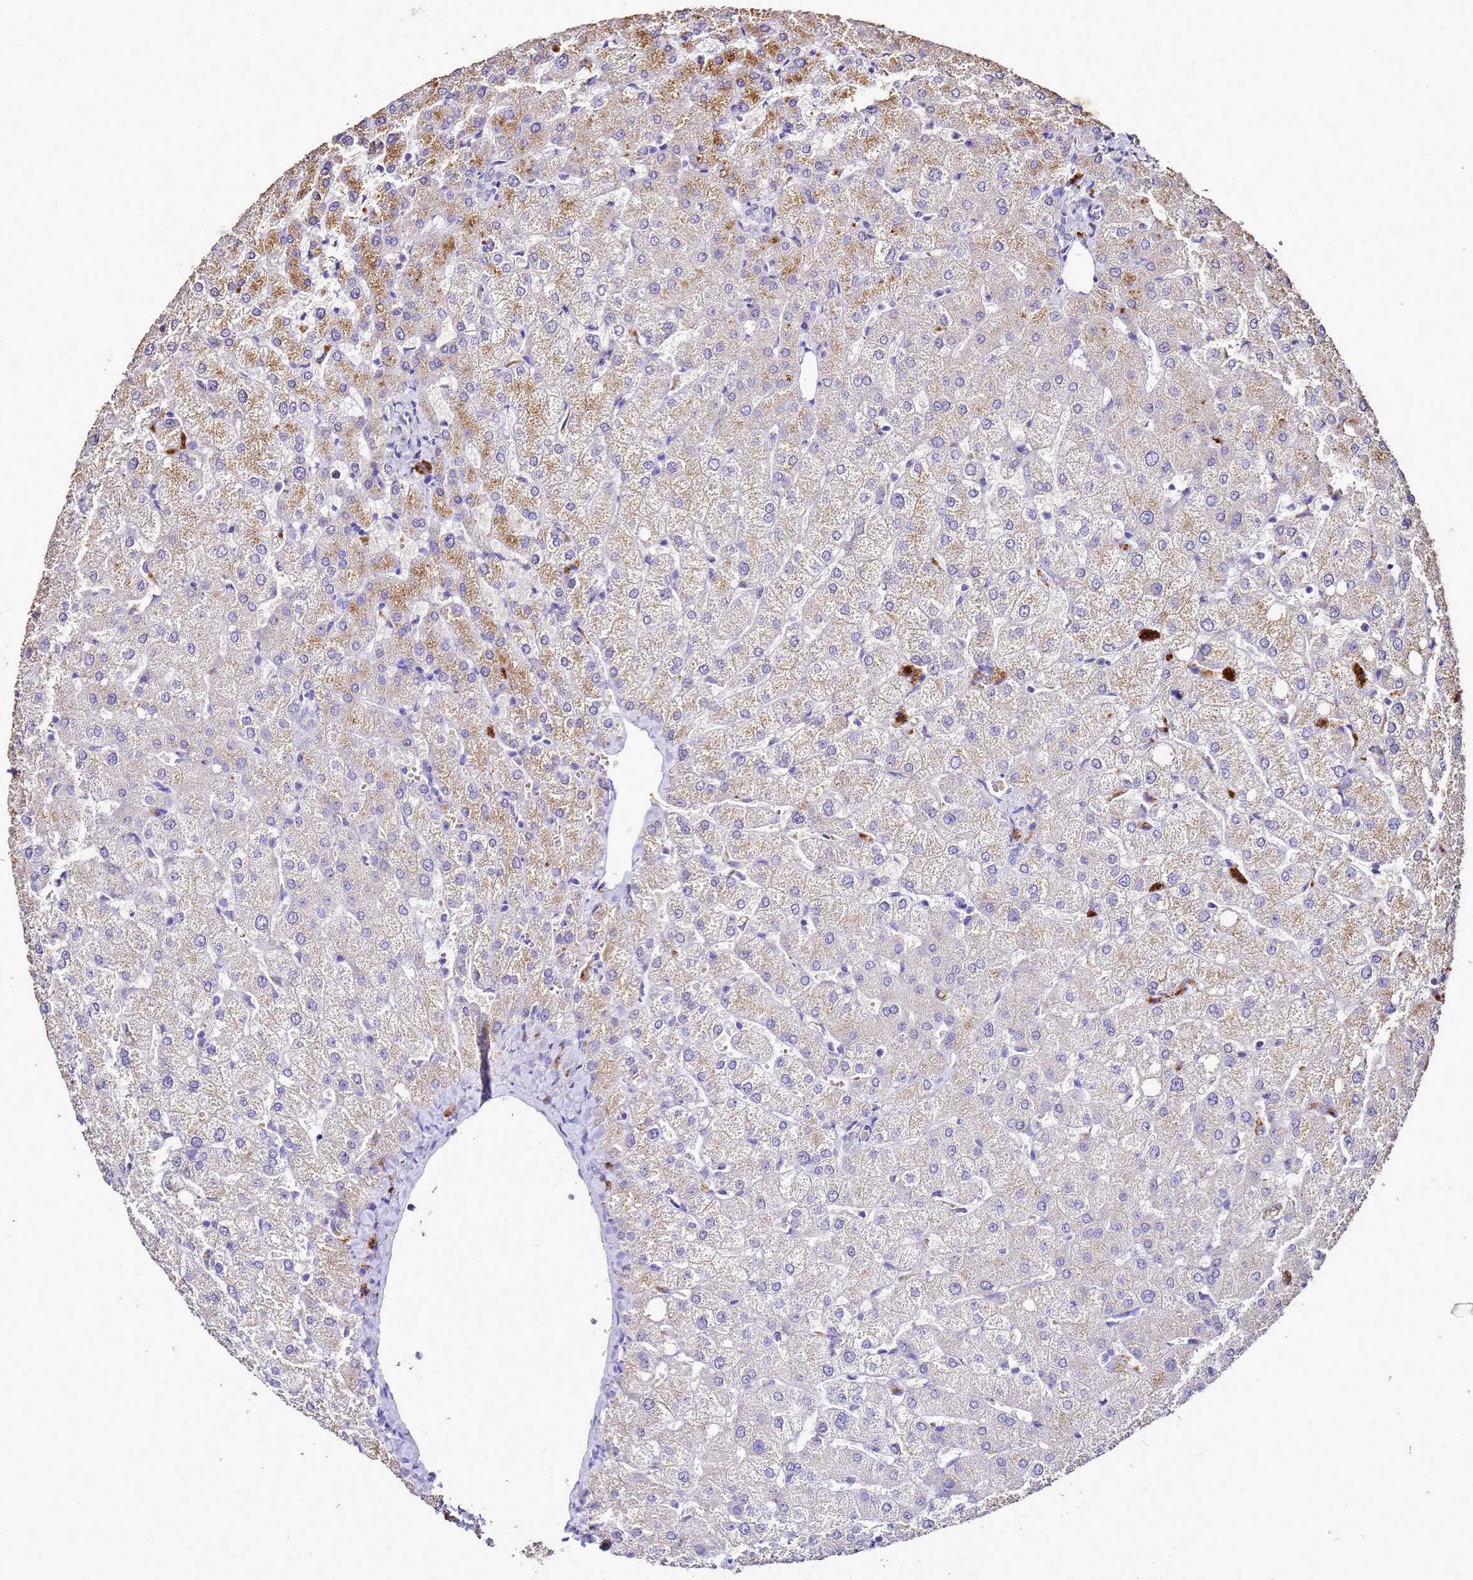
{"staining": {"intensity": "negative", "quantity": "none", "location": "none"}, "tissue": "liver", "cell_type": "Cholangiocytes", "image_type": "normal", "snomed": [{"axis": "morphology", "description": "Normal tissue, NOS"}, {"axis": "topography", "description": "Liver"}], "caption": "High power microscopy photomicrograph of an IHC photomicrograph of benign liver, revealing no significant positivity in cholangiocytes. Nuclei are stained in blue.", "gene": "S100A2", "patient": {"sex": "female", "age": 54}}